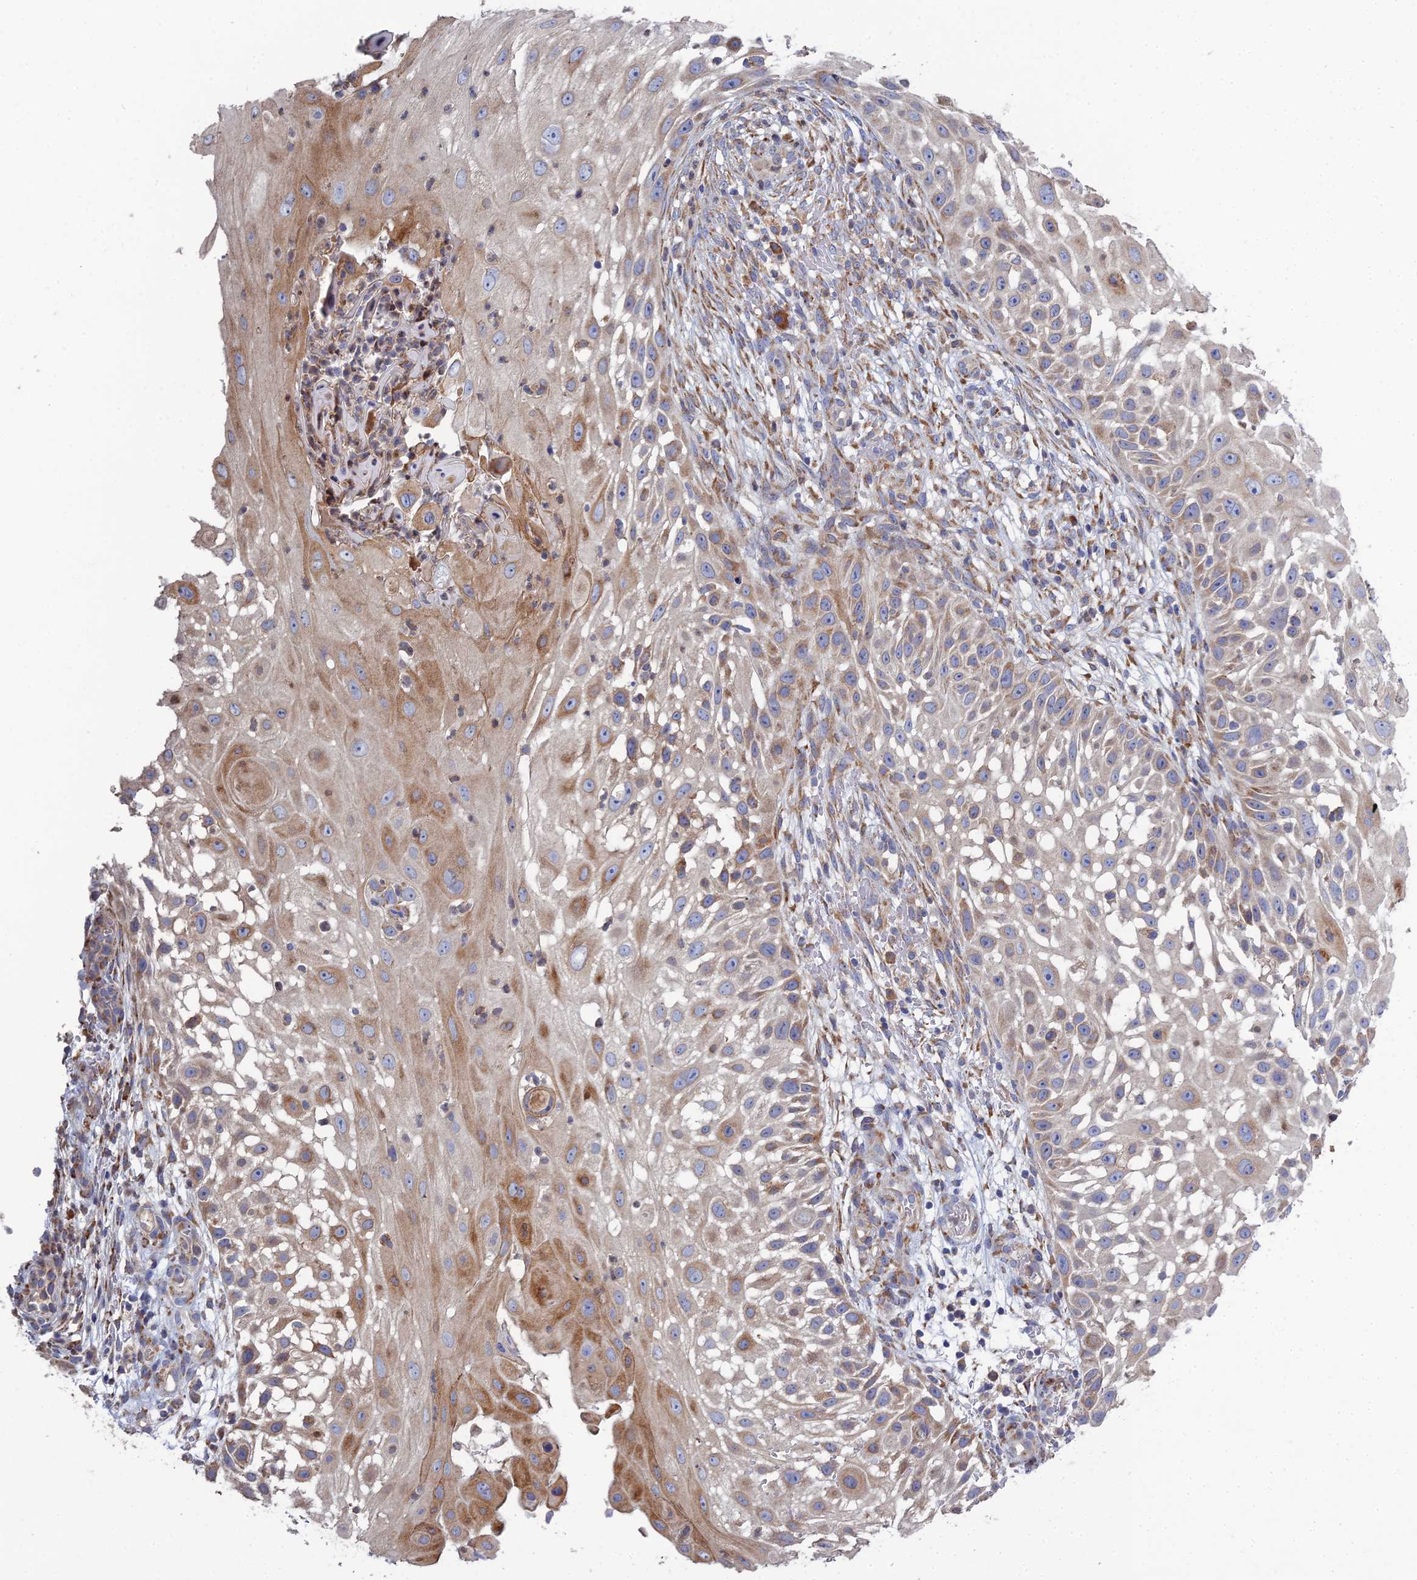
{"staining": {"intensity": "moderate", "quantity": "25%-75%", "location": "cytoplasmic/membranous"}, "tissue": "skin cancer", "cell_type": "Tumor cells", "image_type": "cancer", "snomed": [{"axis": "morphology", "description": "Squamous cell carcinoma, NOS"}, {"axis": "topography", "description": "Skin"}], "caption": "This is a histology image of immunohistochemistry (IHC) staining of squamous cell carcinoma (skin), which shows moderate expression in the cytoplasmic/membranous of tumor cells.", "gene": "TRAPPC6A", "patient": {"sex": "female", "age": 44}}